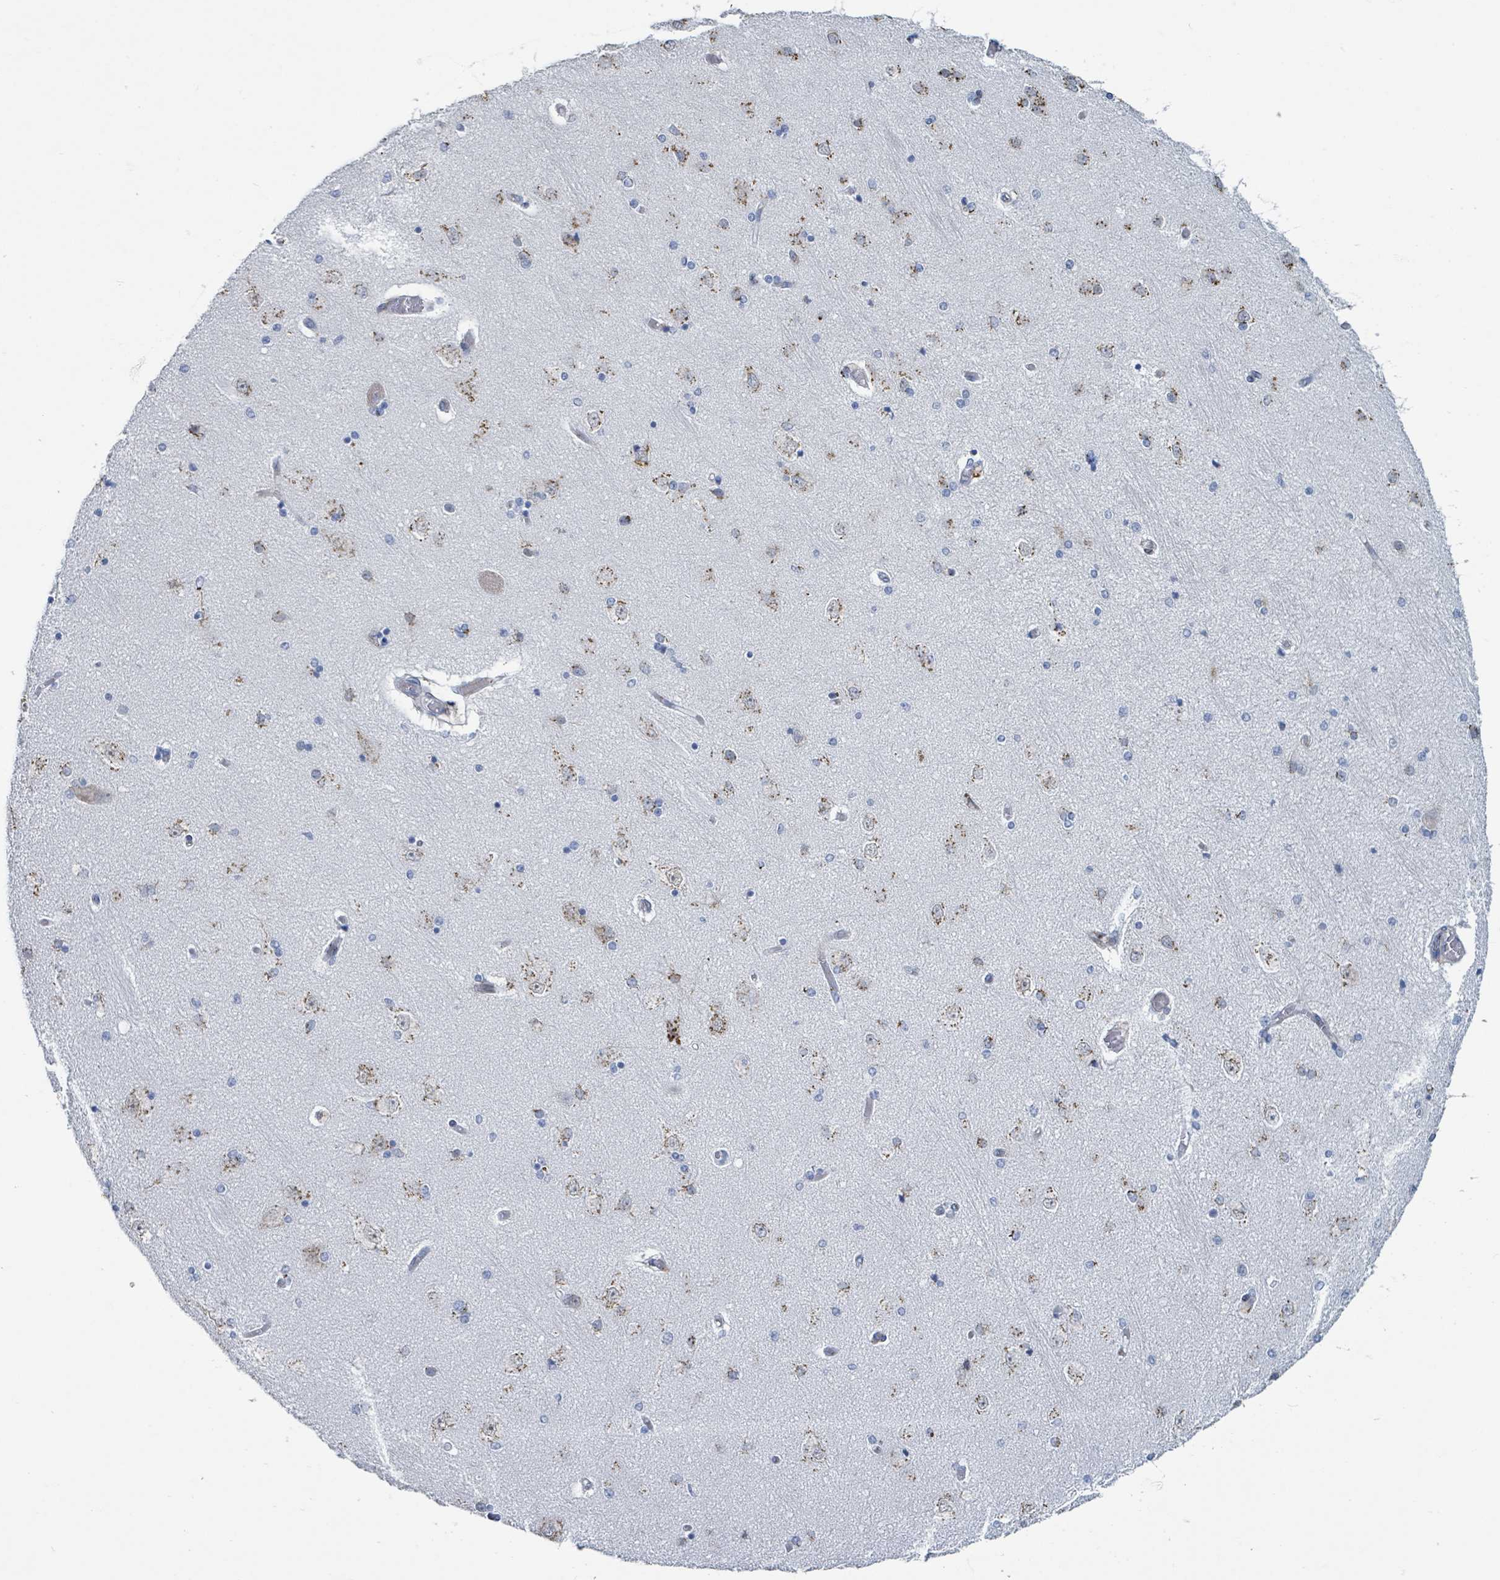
{"staining": {"intensity": "negative", "quantity": "none", "location": "none"}, "tissue": "hippocampus", "cell_type": "Glial cells", "image_type": "normal", "snomed": [{"axis": "morphology", "description": "Normal tissue, NOS"}, {"axis": "topography", "description": "Hippocampus"}], "caption": "High power microscopy photomicrograph of an immunohistochemistry image of unremarkable hippocampus, revealing no significant expression in glial cells. (Brightfield microscopy of DAB (3,3'-diaminobenzidine) immunohistochemistry at high magnification).", "gene": "DCAF5", "patient": {"sex": "female", "age": 54}}